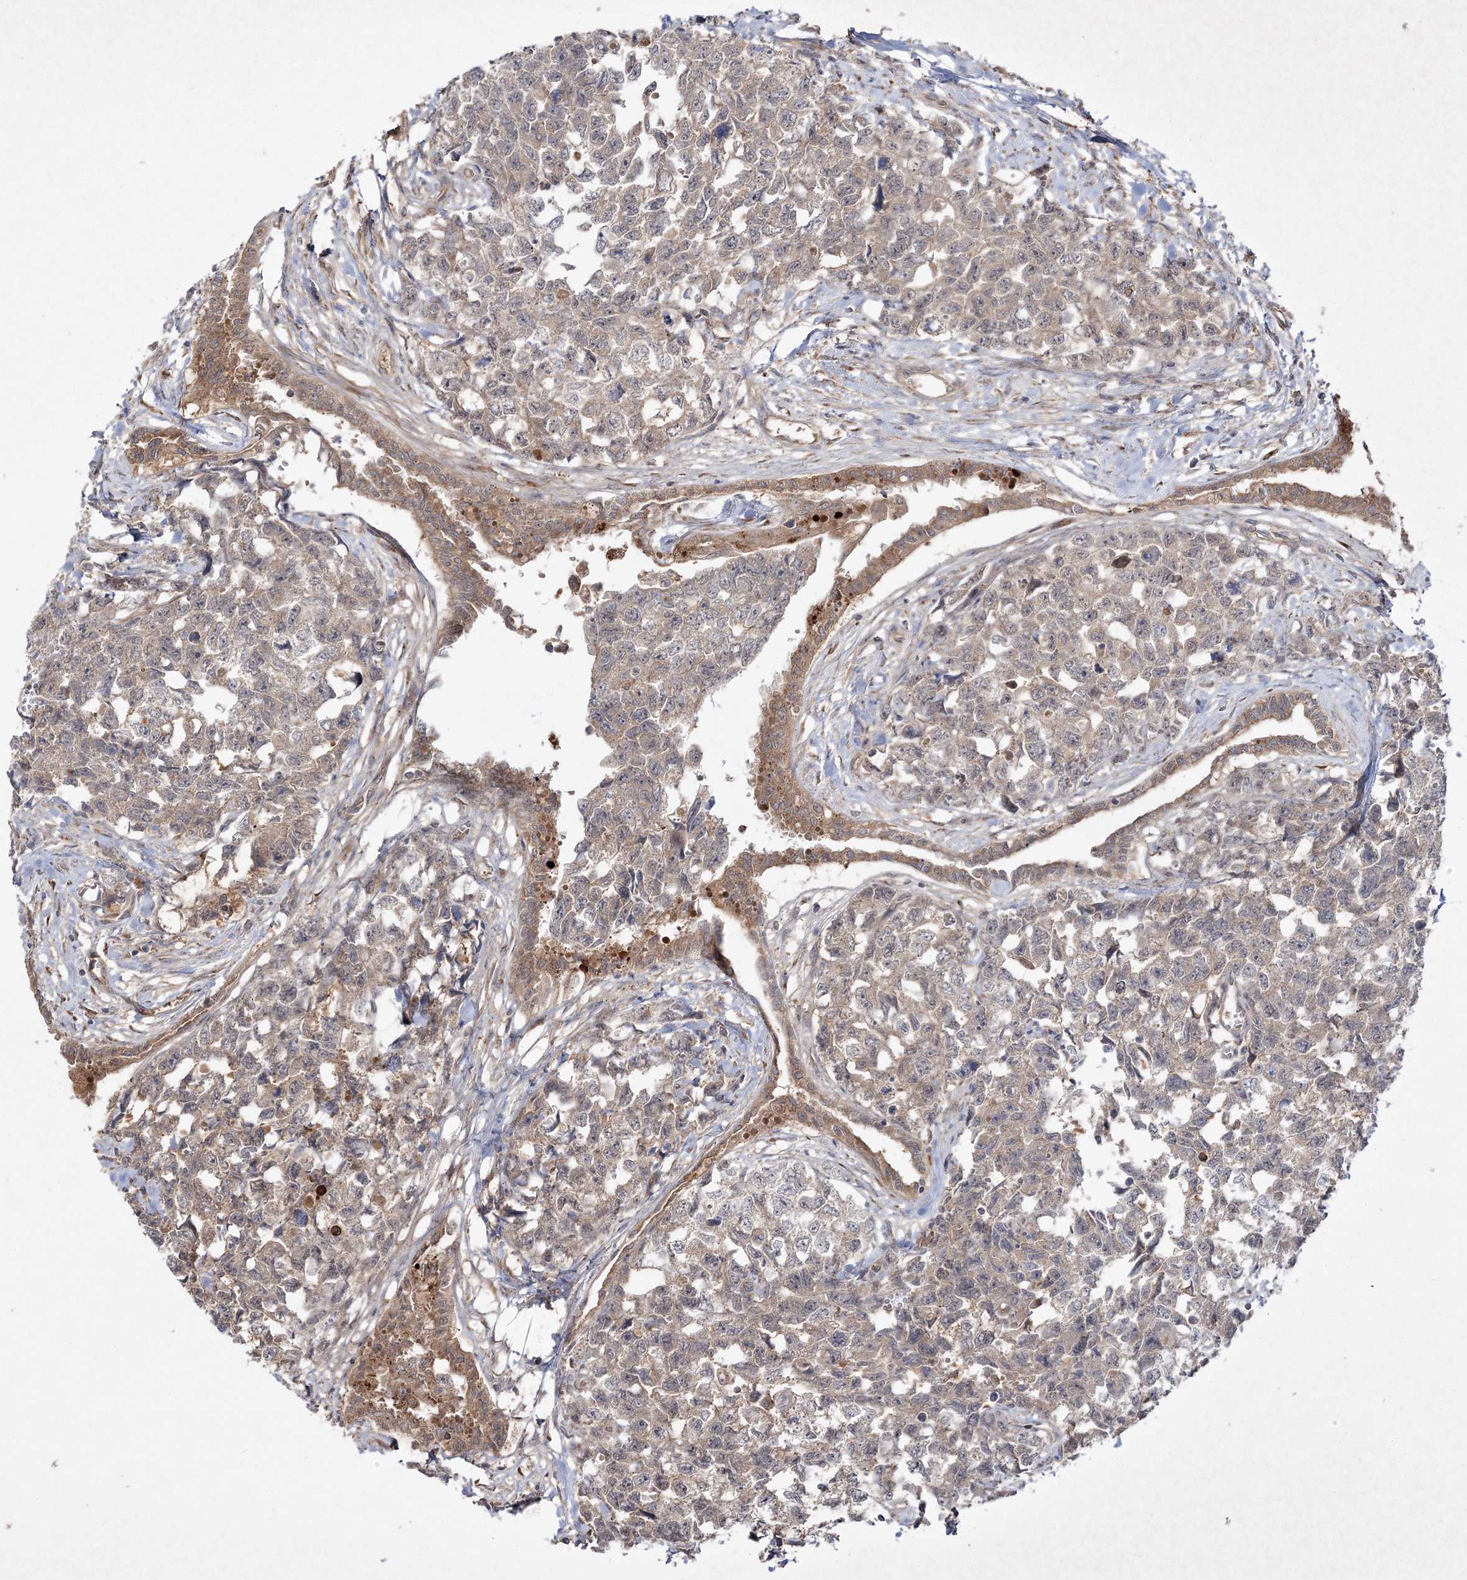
{"staining": {"intensity": "moderate", "quantity": "25%-75%", "location": "cytoplasmic/membranous"}, "tissue": "testis cancer", "cell_type": "Tumor cells", "image_type": "cancer", "snomed": [{"axis": "morphology", "description": "Carcinoma, Embryonal, NOS"}, {"axis": "topography", "description": "Testis"}], "caption": "IHC of human testis cancer (embryonal carcinoma) reveals medium levels of moderate cytoplasmic/membranous positivity in approximately 25%-75% of tumor cells. (Stains: DAB in brown, nuclei in blue, Microscopy: brightfield microscopy at high magnification).", "gene": "MOCS2", "patient": {"sex": "male", "age": 31}}